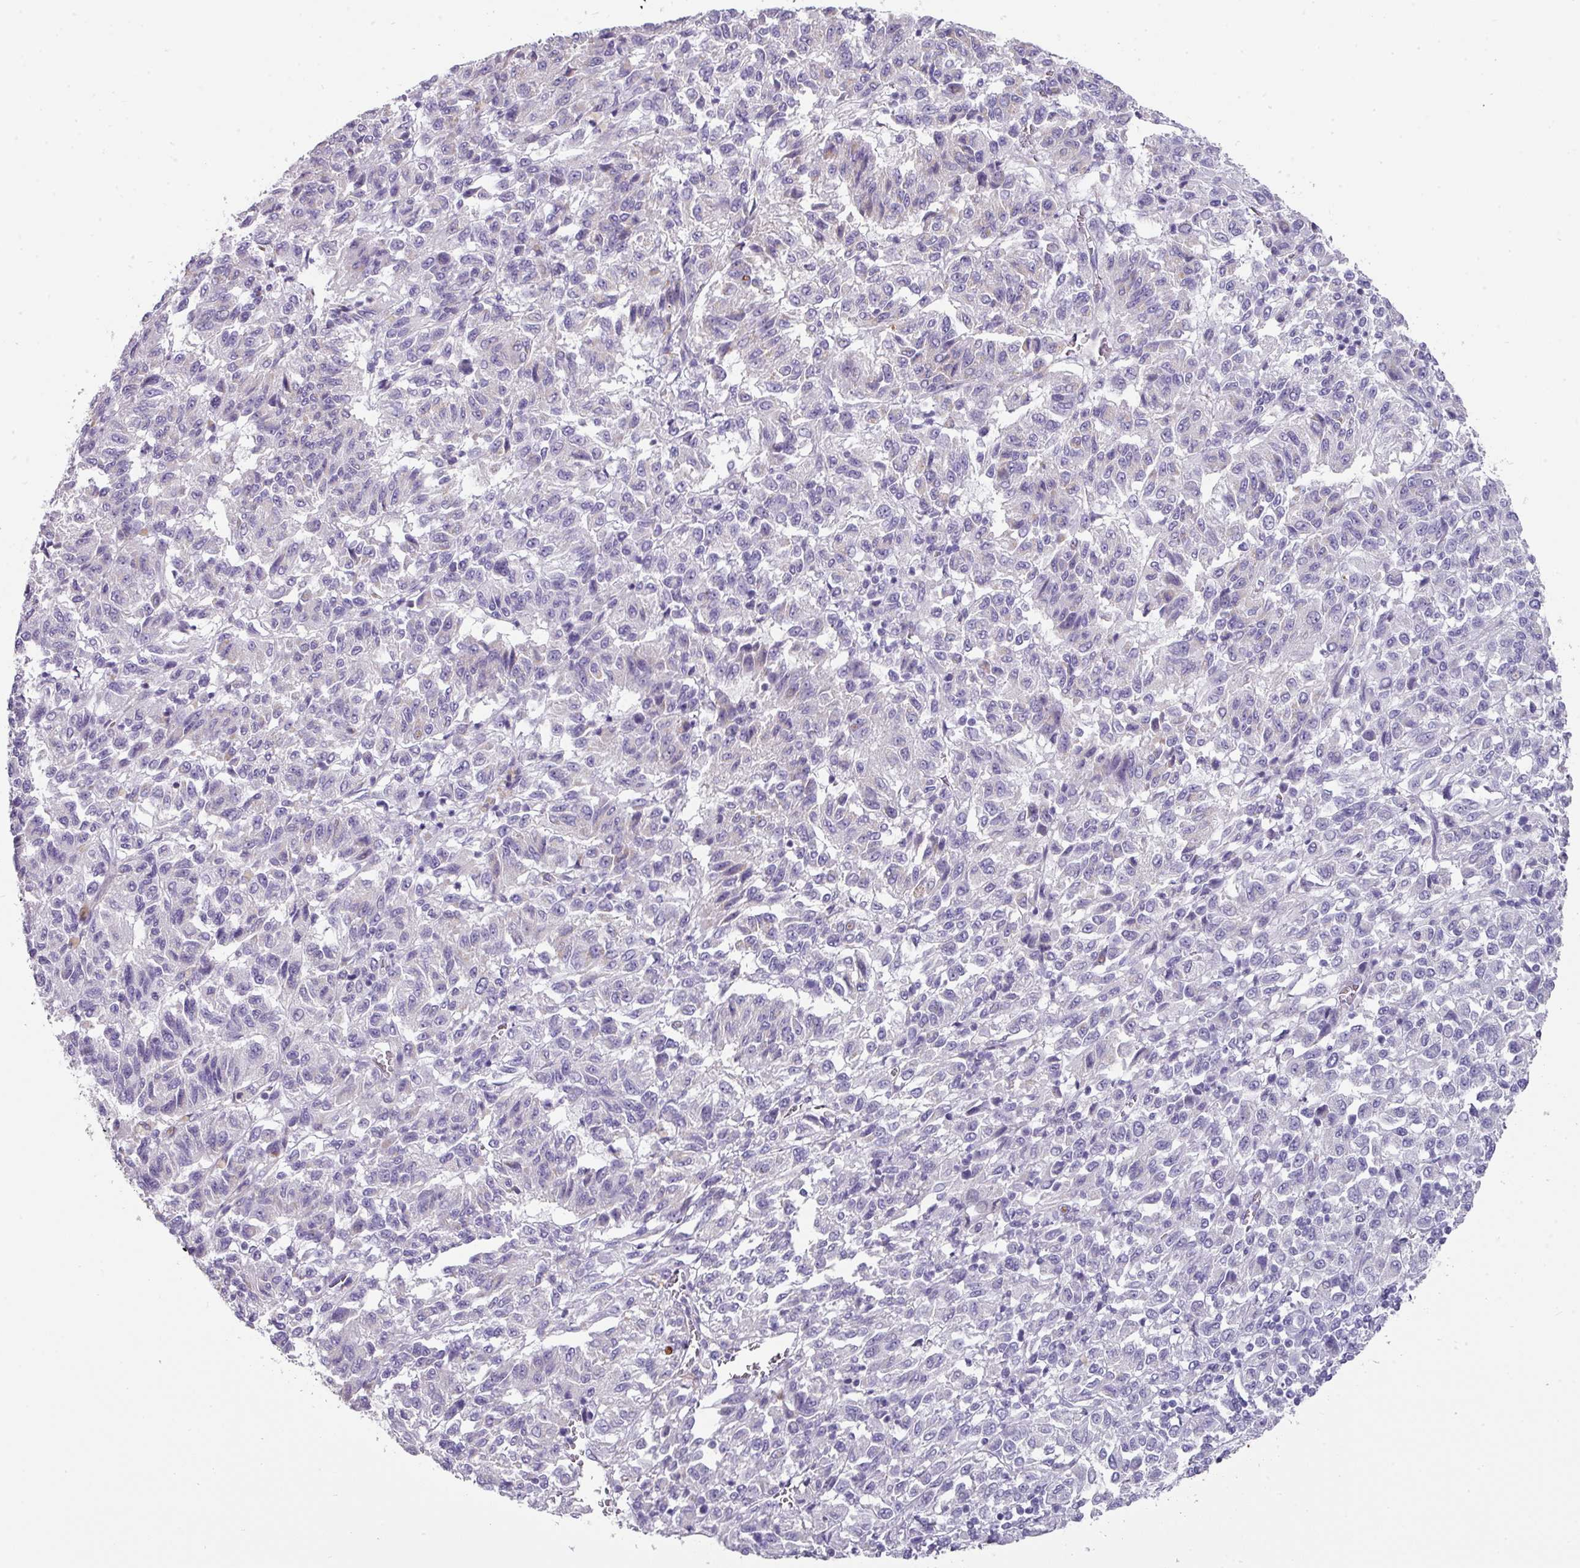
{"staining": {"intensity": "negative", "quantity": "none", "location": "none"}, "tissue": "melanoma", "cell_type": "Tumor cells", "image_type": "cancer", "snomed": [{"axis": "morphology", "description": "Malignant melanoma, Metastatic site"}, {"axis": "topography", "description": "Lung"}], "caption": "Tumor cells are negative for protein expression in human malignant melanoma (metastatic site).", "gene": "ANKRD29", "patient": {"sex": "male", "age": 64}}